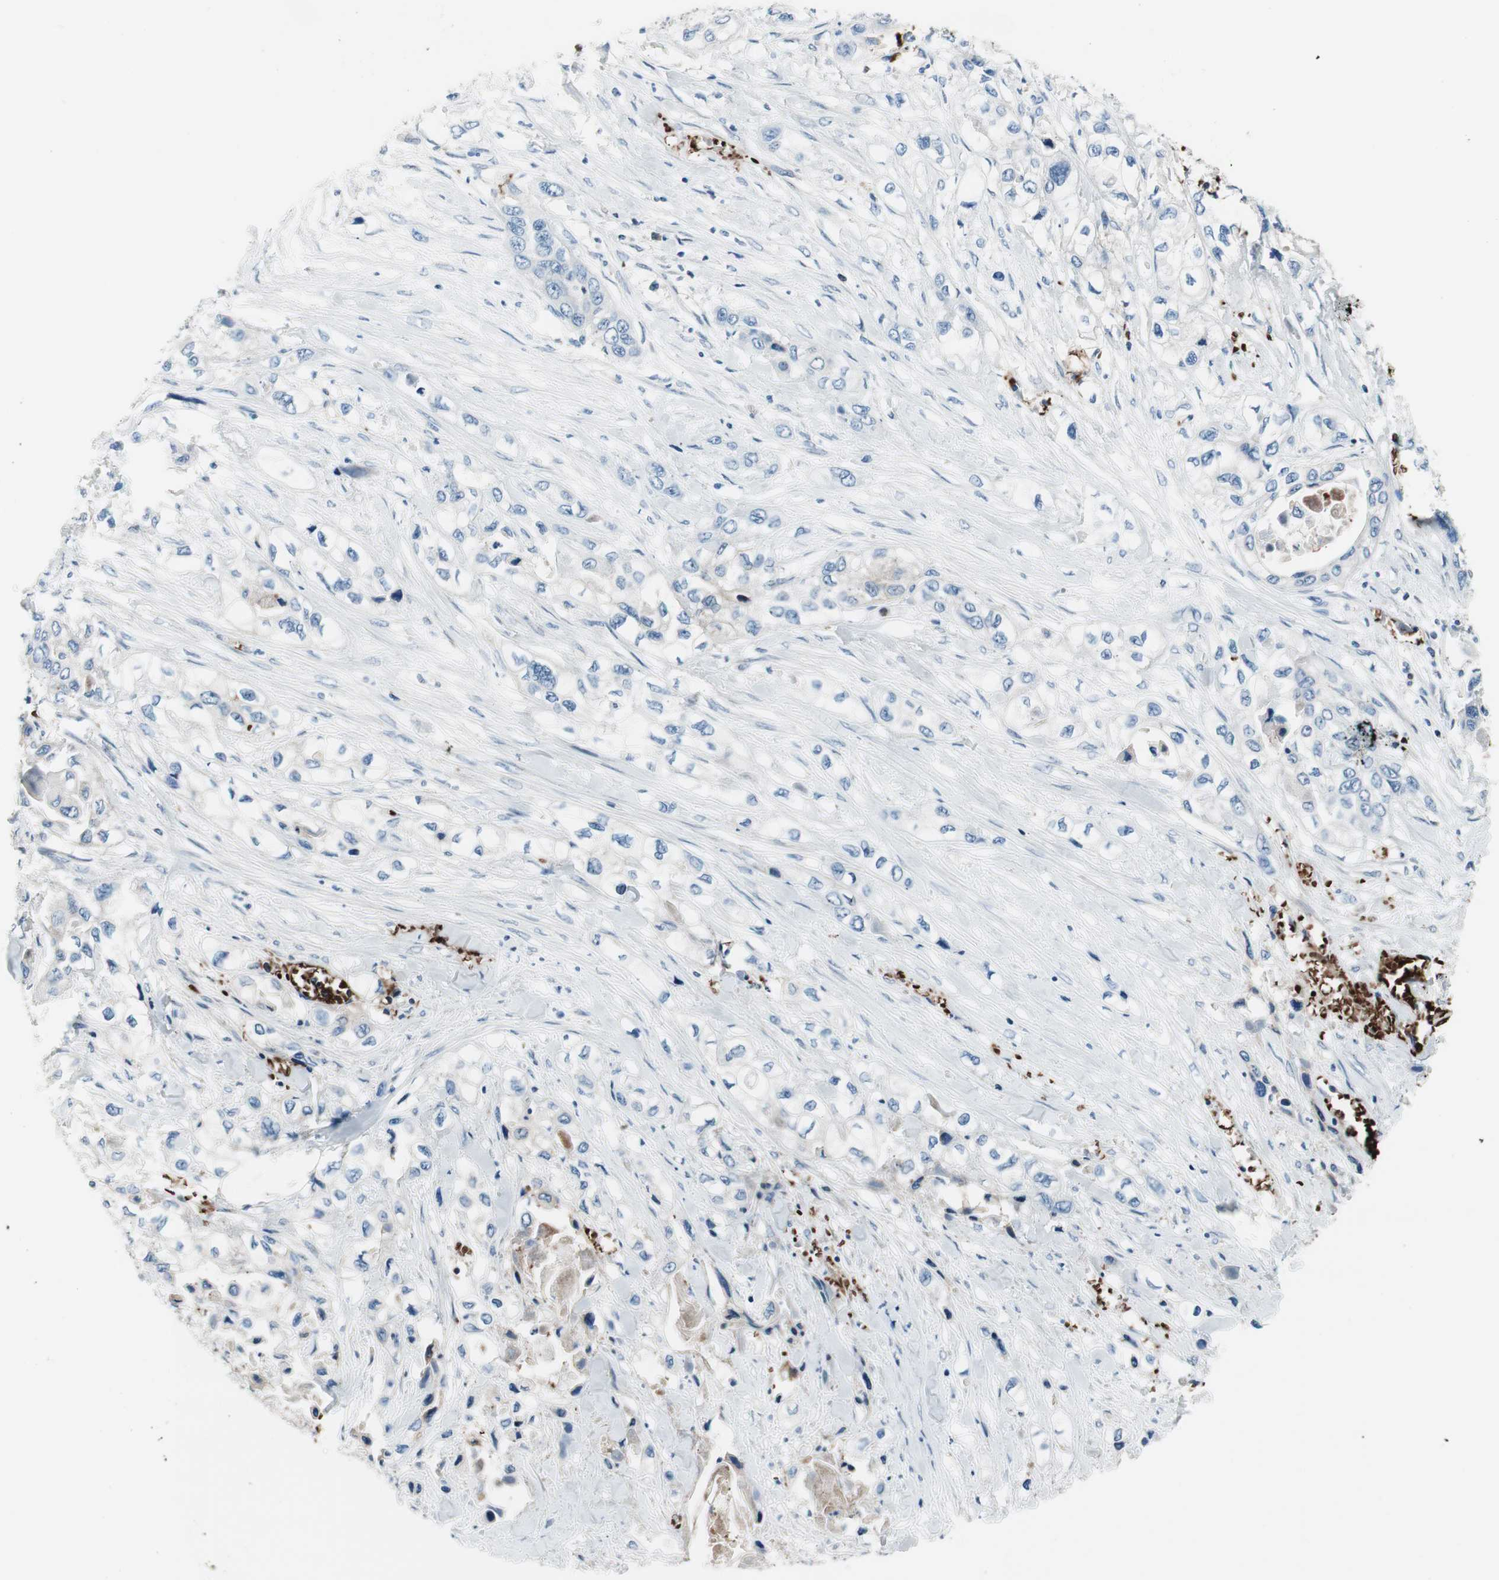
{"staining": {"intensity": "negative", "quantity": "none", "location": "none"}, "tissue": "pancreatic cancer", "cell_type": "Tumor cells", "image_type": "cancer", "snomed": [{"axis": "morphology", "description": "Adenocarcinoma, NOS"}, {"axis": "topography", "description": "Pancreas"}], "caption": "An IHC histopathology image of adenocarcinoma (pancreatic) is shown. There is no staining in tumor cells of adenocarcinoma (pancreatic). (IHC, brightfield microscopy, high magnification).", "gene": "PRDX2", "patient": {"sex": "female", "age": 70}}